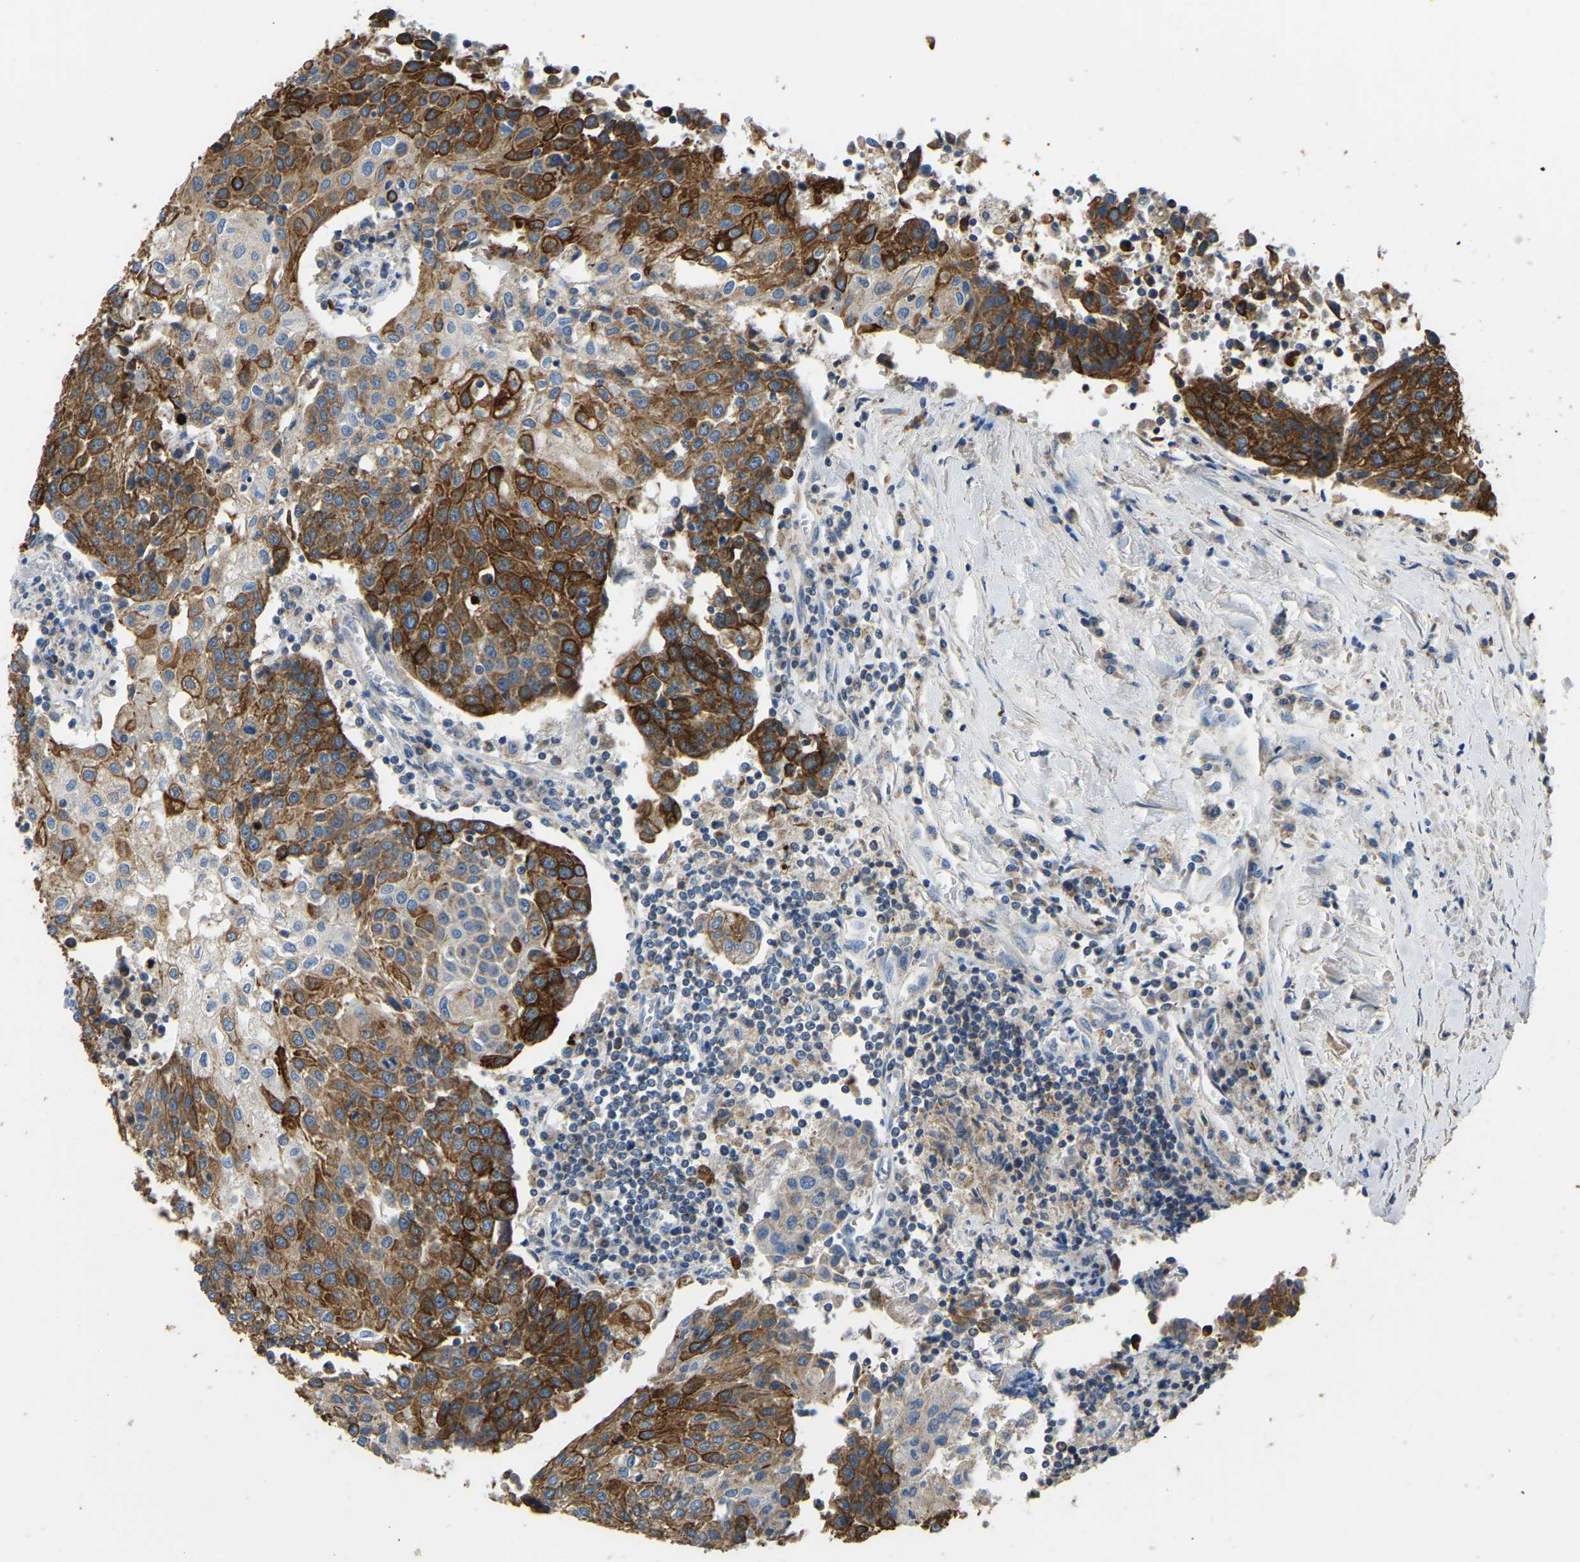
{"staining": {"intensity": "strong", "quantity": ">75%", "location": "cytoplasmic/membranous"}, "tissue": "urothelial cancer", "cell_type": "Tumor cells", "image_type": "cancer", "snomed": [{"axis": "morphology", "description": "Urothelial carcinoma, High grade"}, {"axis": "topography", "description": "Urinary bladder"}], "caption": "Human high-grade urothelial carcinoma stained with a protein marker exhibits strong staining in tumor cells.", "gene": "ZNF200", "patient": {"sex": "female", "age": 85}}